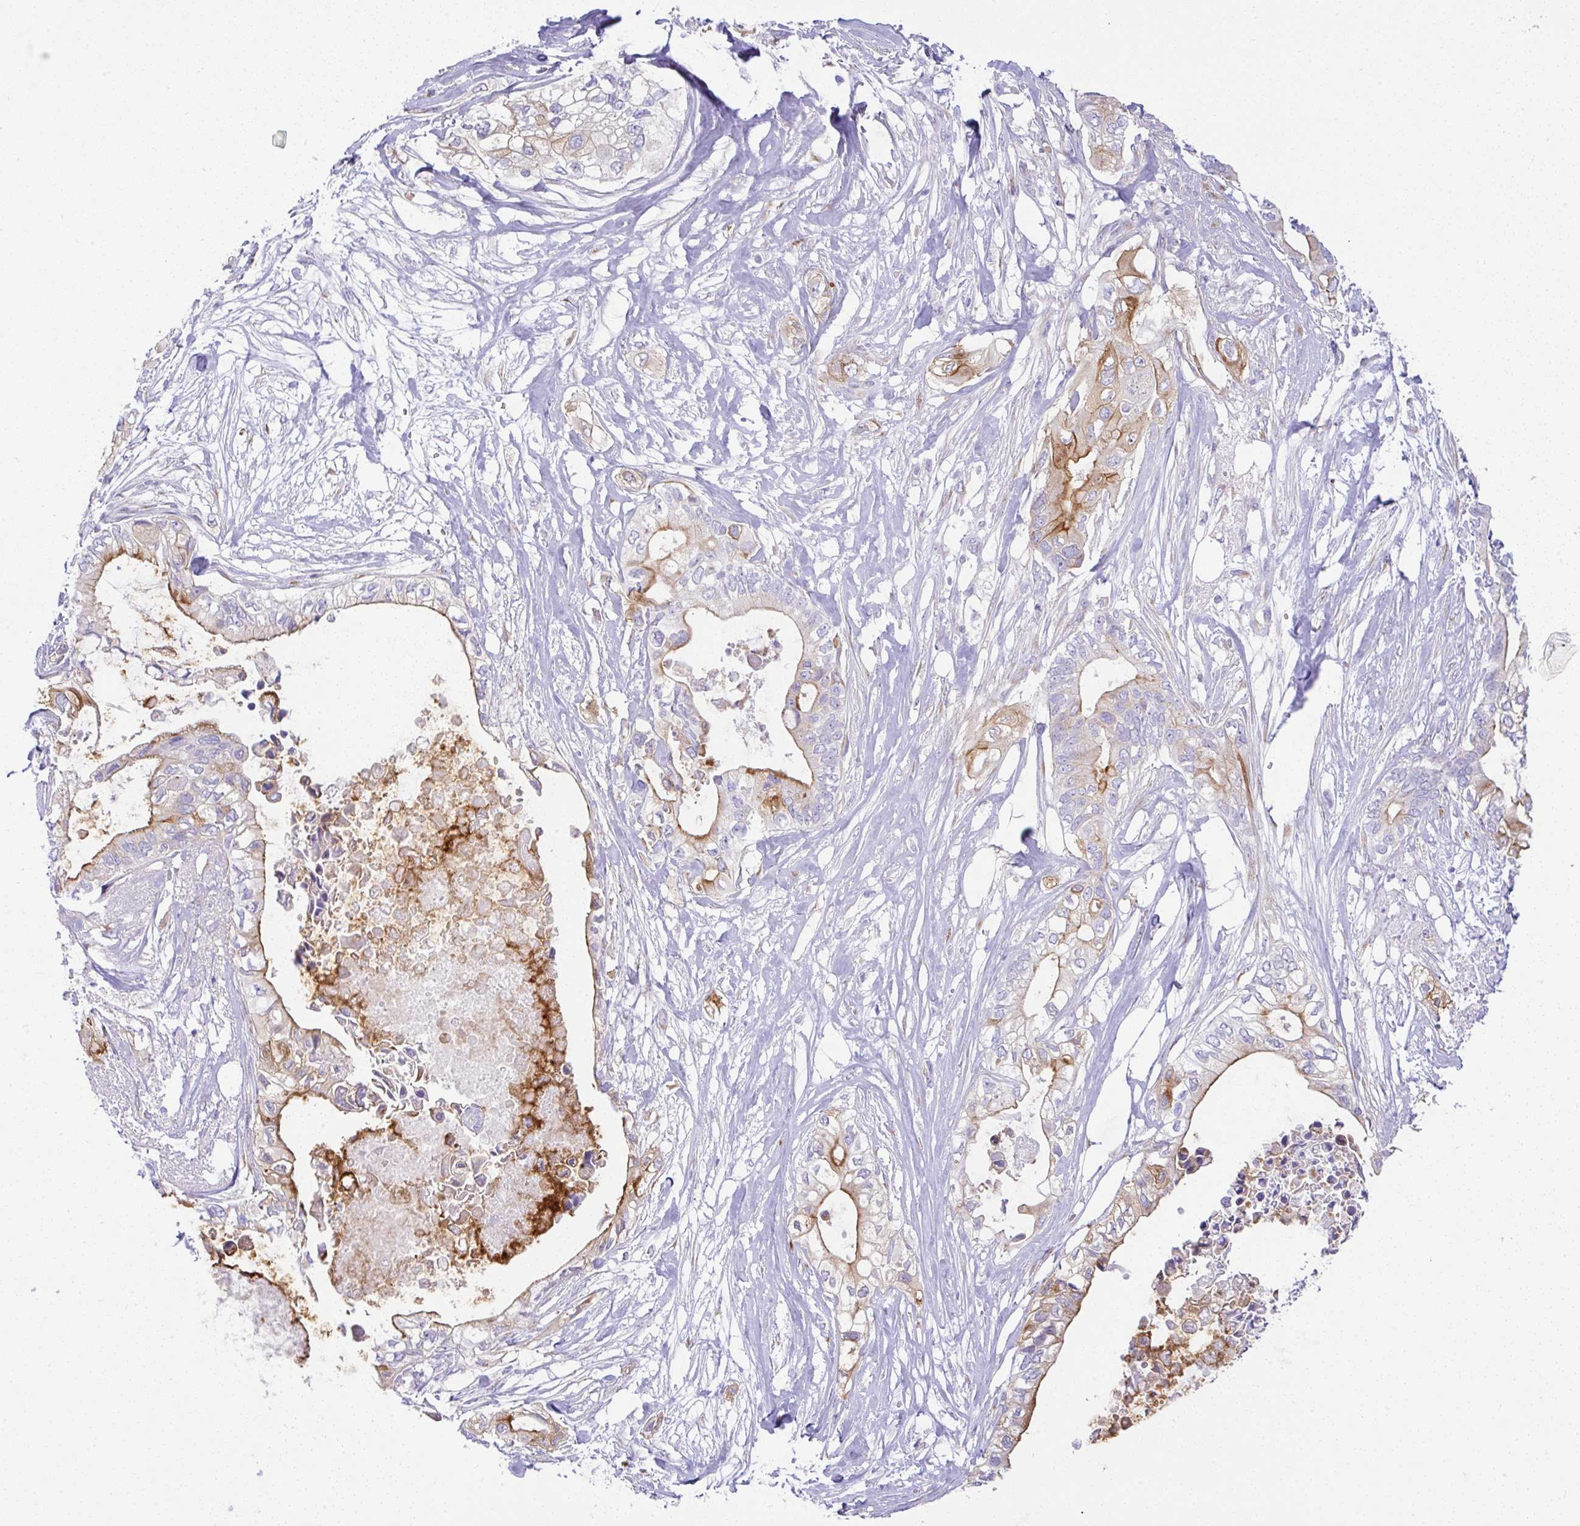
{"staining": {"intensity": "moderate", "quantity": "<25%", "location": "cytoplasmic/membranous"}, "tissue": "pancreatic cancer", "cell_type": "Tumor cells", "image_type": "cancer", "snomed": [{"axis": "morphology", "description": "Adenocarcinoma, NOS"}, {"axis": "topography", "description": "Pancreas"}], "caption": "IHC image of human pancreatic adenocarcinoma stained for a protein (brown), which reveals low levels of moderate cytoplasmic/membranous expression in approximately <25% of tumor cells.", "gene": "FAM177A1", "patient": {"sex": "female", "age": 63}}